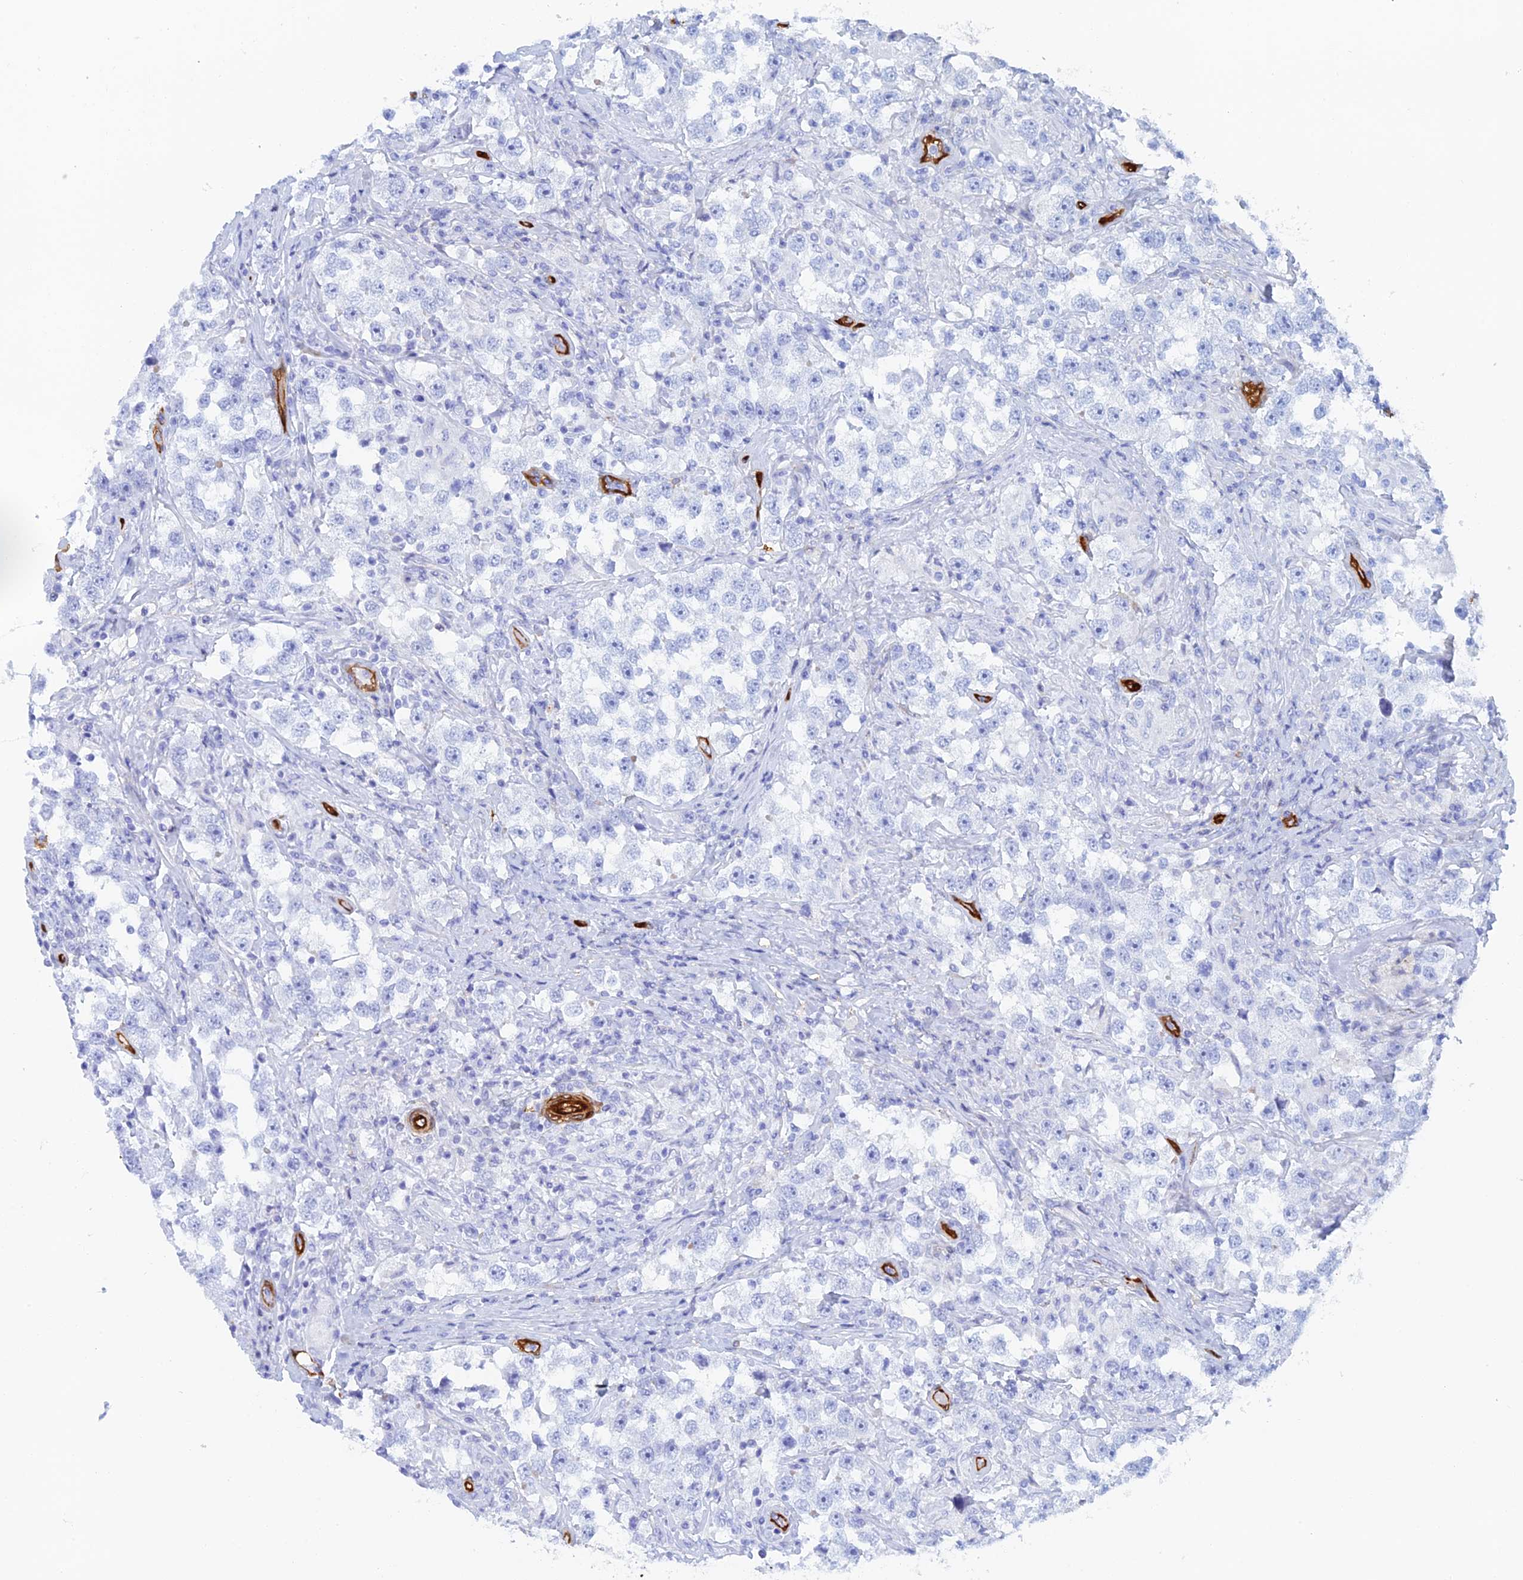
{"staining": {"intensity": "negative", "quantity": "none", "location": "none"}, "tissue": "testis cancer", "cell_type": "Tumor cells", "image_type": "cancer", "snomed": [{"axis": "morphology", "description": "Seminoma, NOS"}, {"axis": "topography", "description": "Testis"}], "caption": "Tumor cells are negative for brown protein staining in testis cancer (seminoma).", "gene": "CRIP2", "patient": {"sex": "male", "age": 46}}